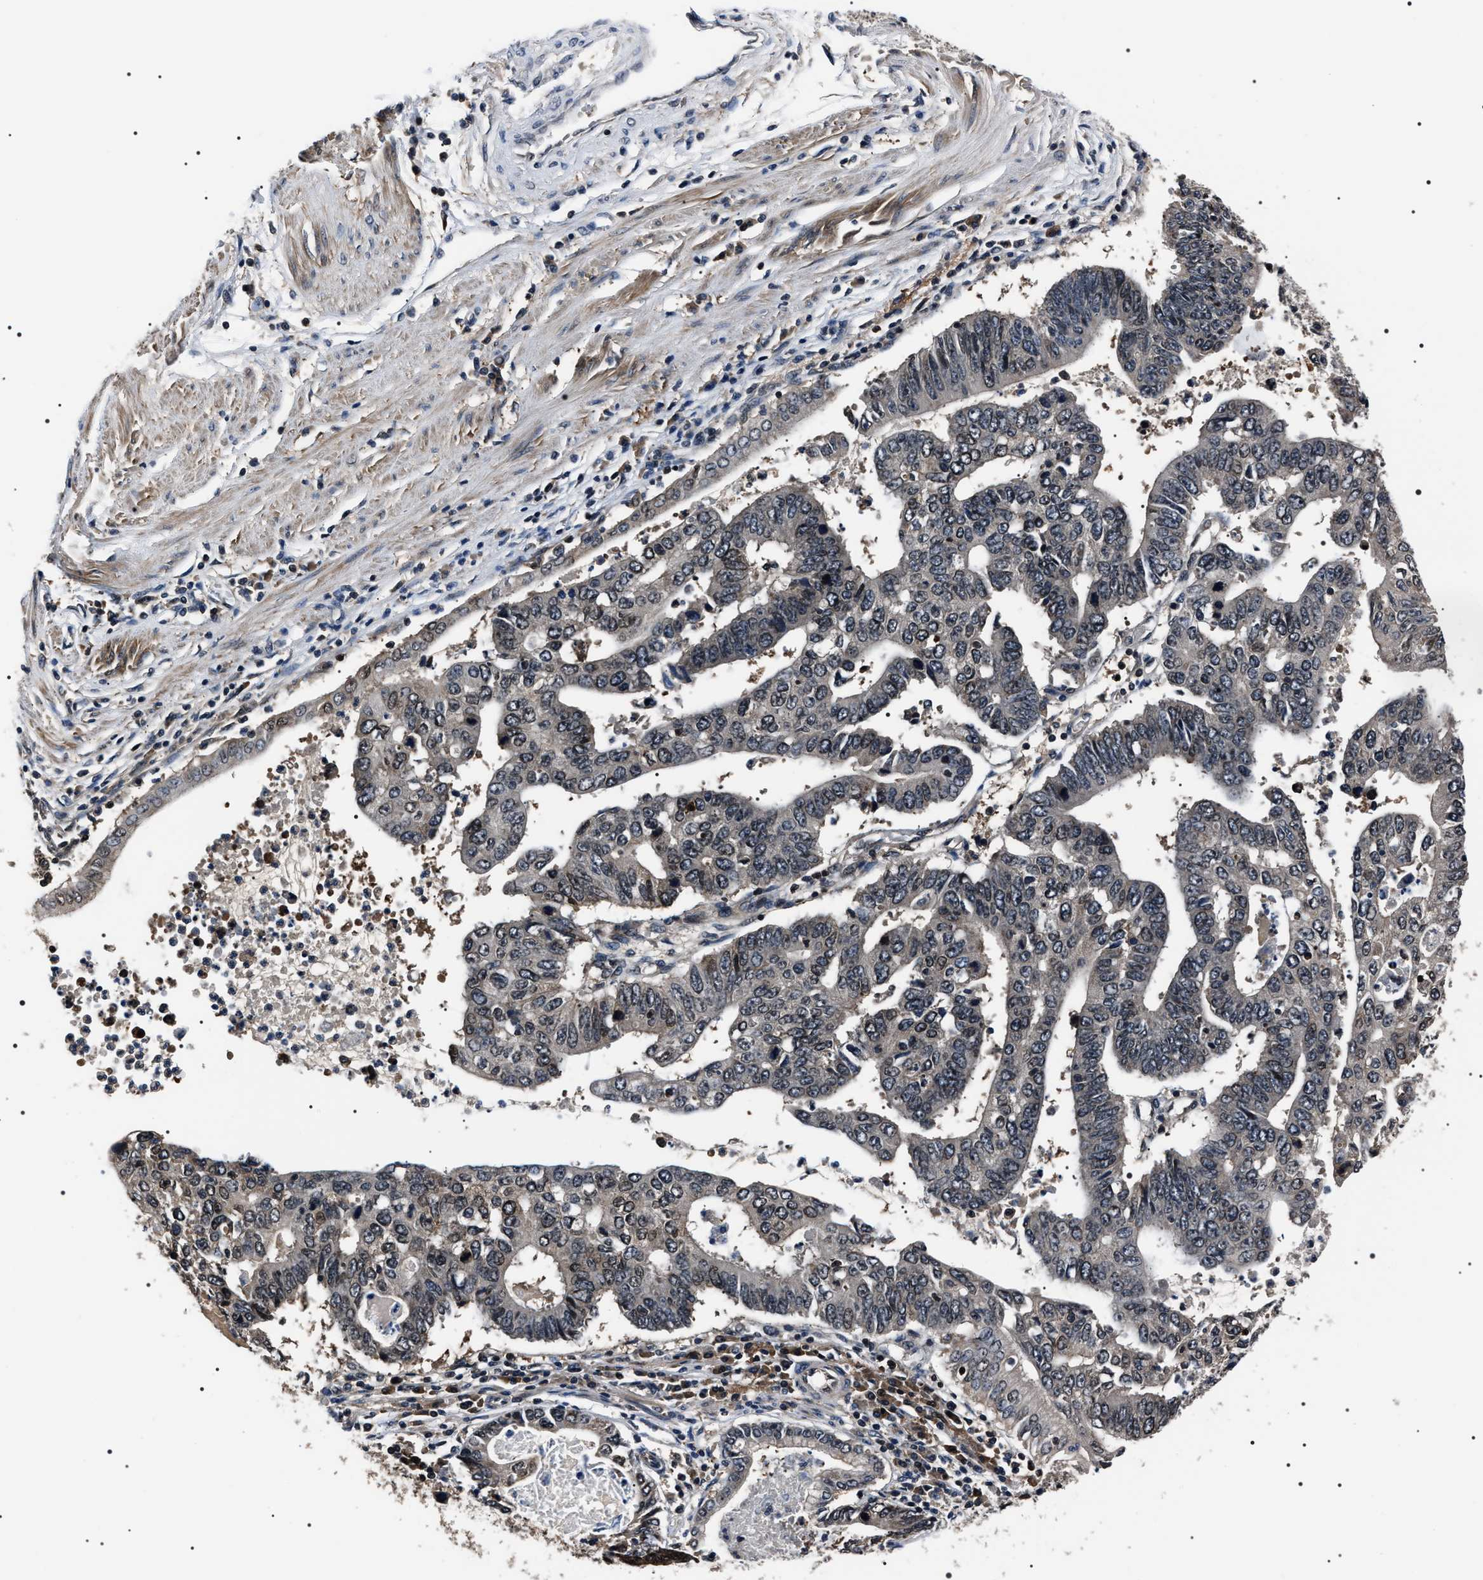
{"staining": {"intensity": "weak", "quantity": ">75%", "location": "cytoplasmic/membranous,nuclear"}, "tissue": "stomach cancer", "cell_type": "Tumor cells", "image_type": "cancer", "snomed": [{"axis": "morphology", "description": "Adenocarcinoma, NOS"}, {"axis": "topography", "description": "Stomach"}], "caption": "IHC micrograph of neoplastic tissue: stomach adenocarcinoma stained using immunohistochemistry (IHC) shows low levels of weak protein expression localized specifically in the cytoplasmic/membranous and nuclear of tumor cells, appearing as a cytoplasmic/membranous and nuclear brown color.", "gene": "SIPA1", "patient": {"sex": "male", "age": 59}}